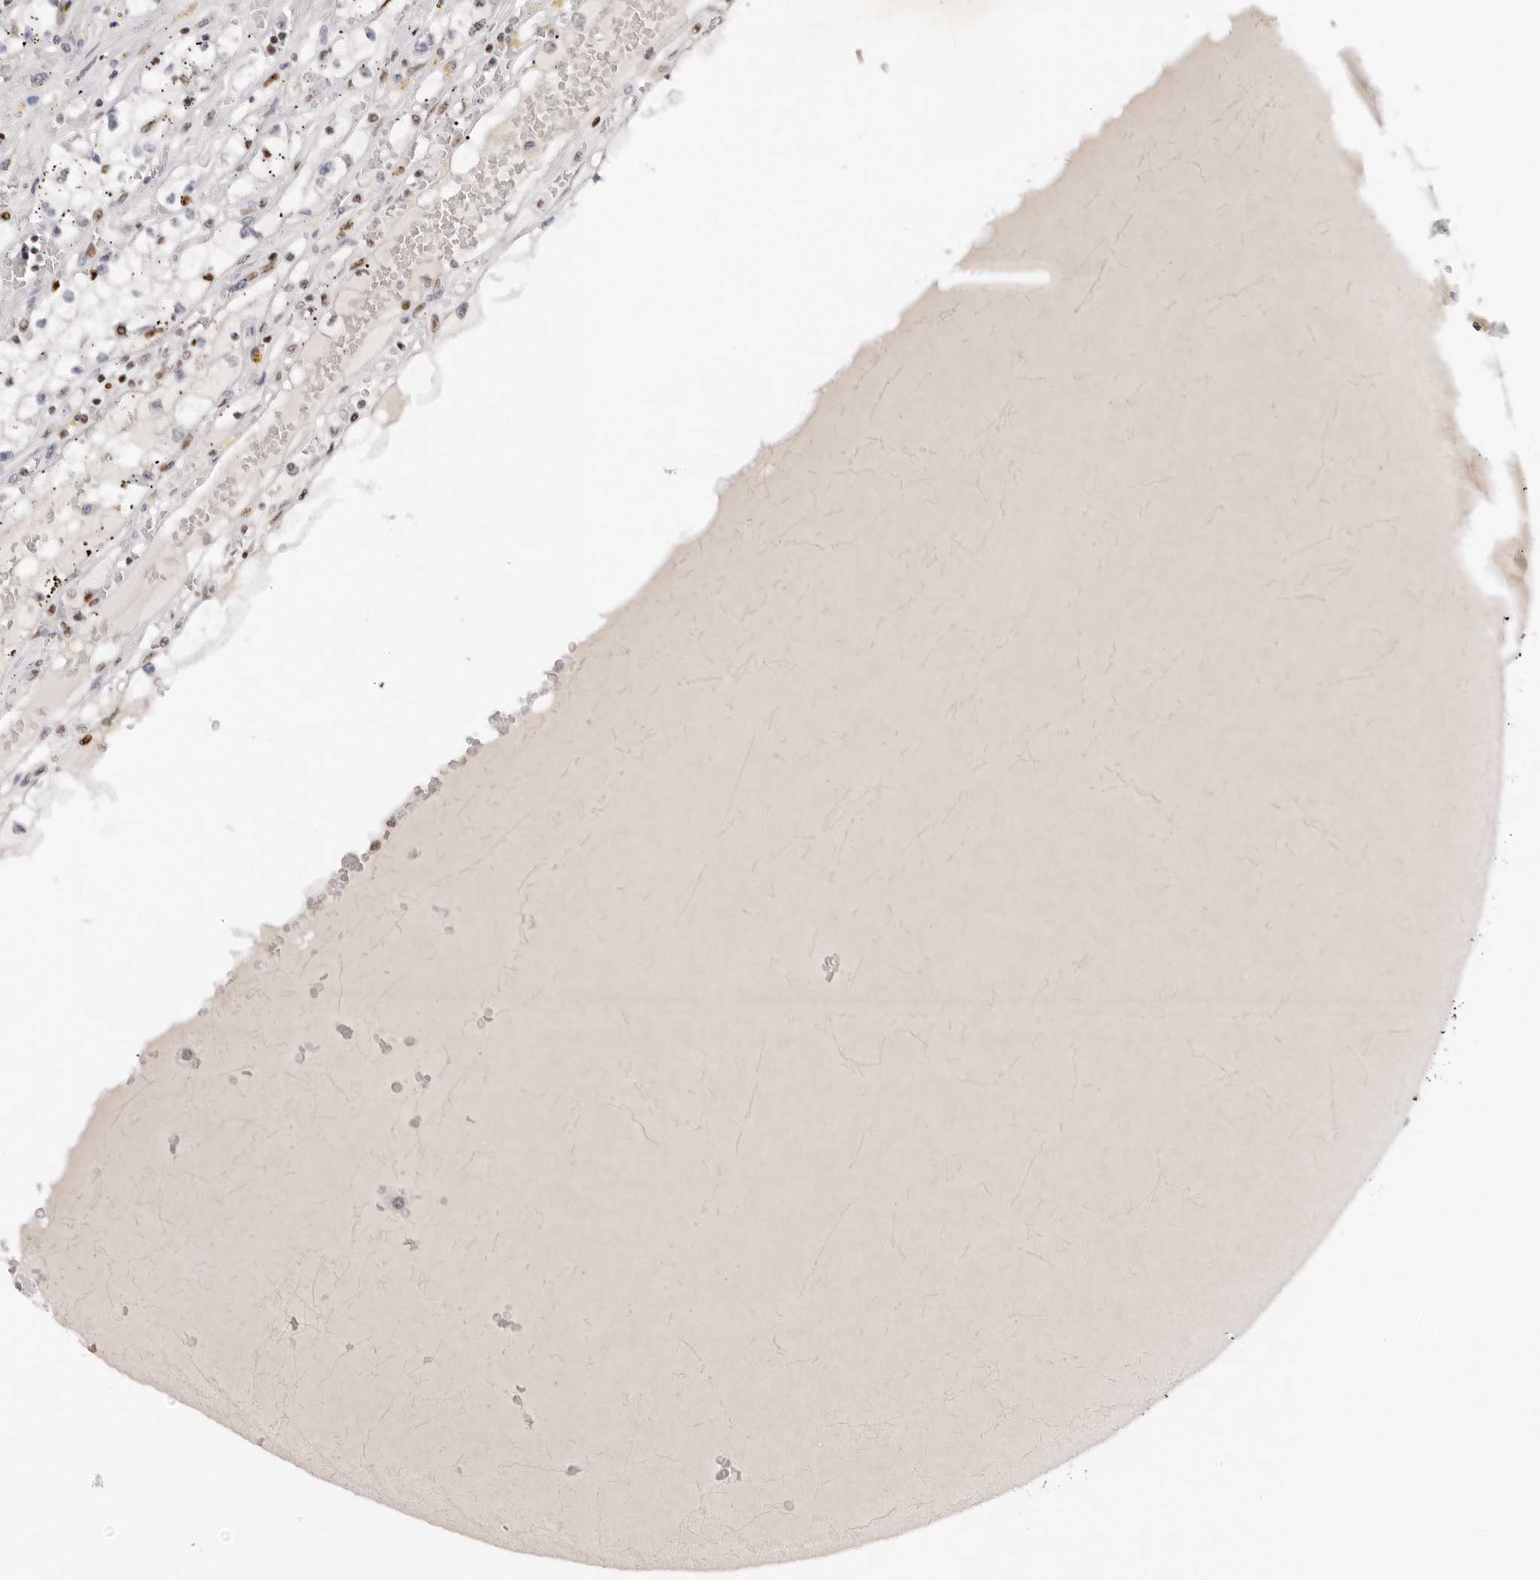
{"staining": {"intensity": "negative", "quantity": "none", "location": "none"}, "tissue": "renal cancer", "cell_type": "Tumor cells", "image_type": "cancer", "snomed": [{"axis": "morphology", "description": "Adenocarcinoma, NOS"}, {"axis": "topography", "description": "Kidney"}], "caption": "Renal adenocarcinoma was stained to show a protein in brown. There is no significant expression in tumor cells.", "gene": "OGG1", "patient": {"sex": "male", "age": 56}}